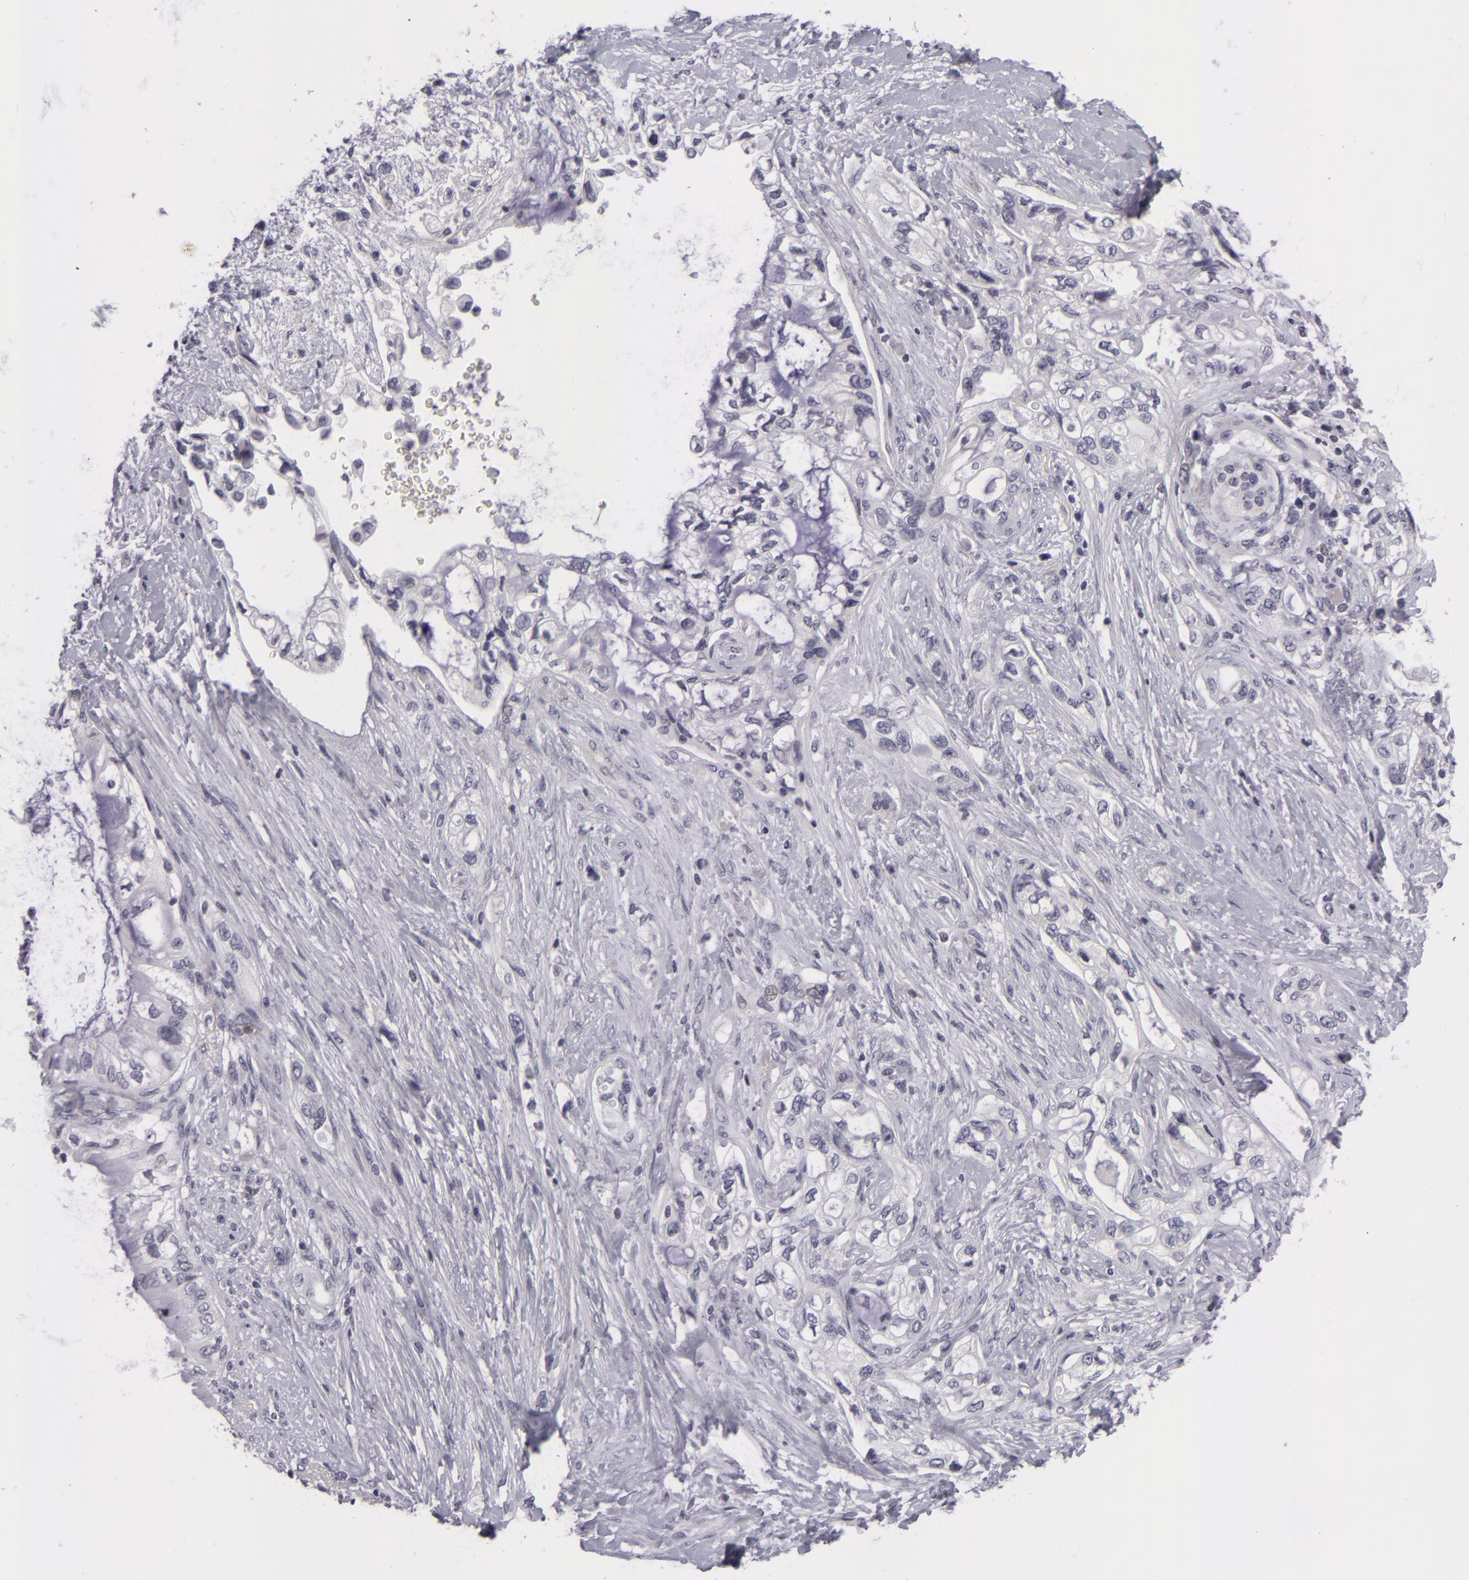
{"staining": {"intensity": "negative", "quantity": "none", "location": "none"}, "tissue": "pancreatic cancer", "cell_type": "Tumor cells", "image_type": "cancer", "snomed": [{"axis": "morphology", "description": "Adenocarcinoma, NOS"}, {"axis": "topography", "description": "Pancreas"}], "caption": "This is an IHC histopathology image of human pancreatic cancer (adenocarcinoma). There is no staining in tumor cells.", "gene": "NLGN4X", "patient": {"sex": "female", "age": 70}}